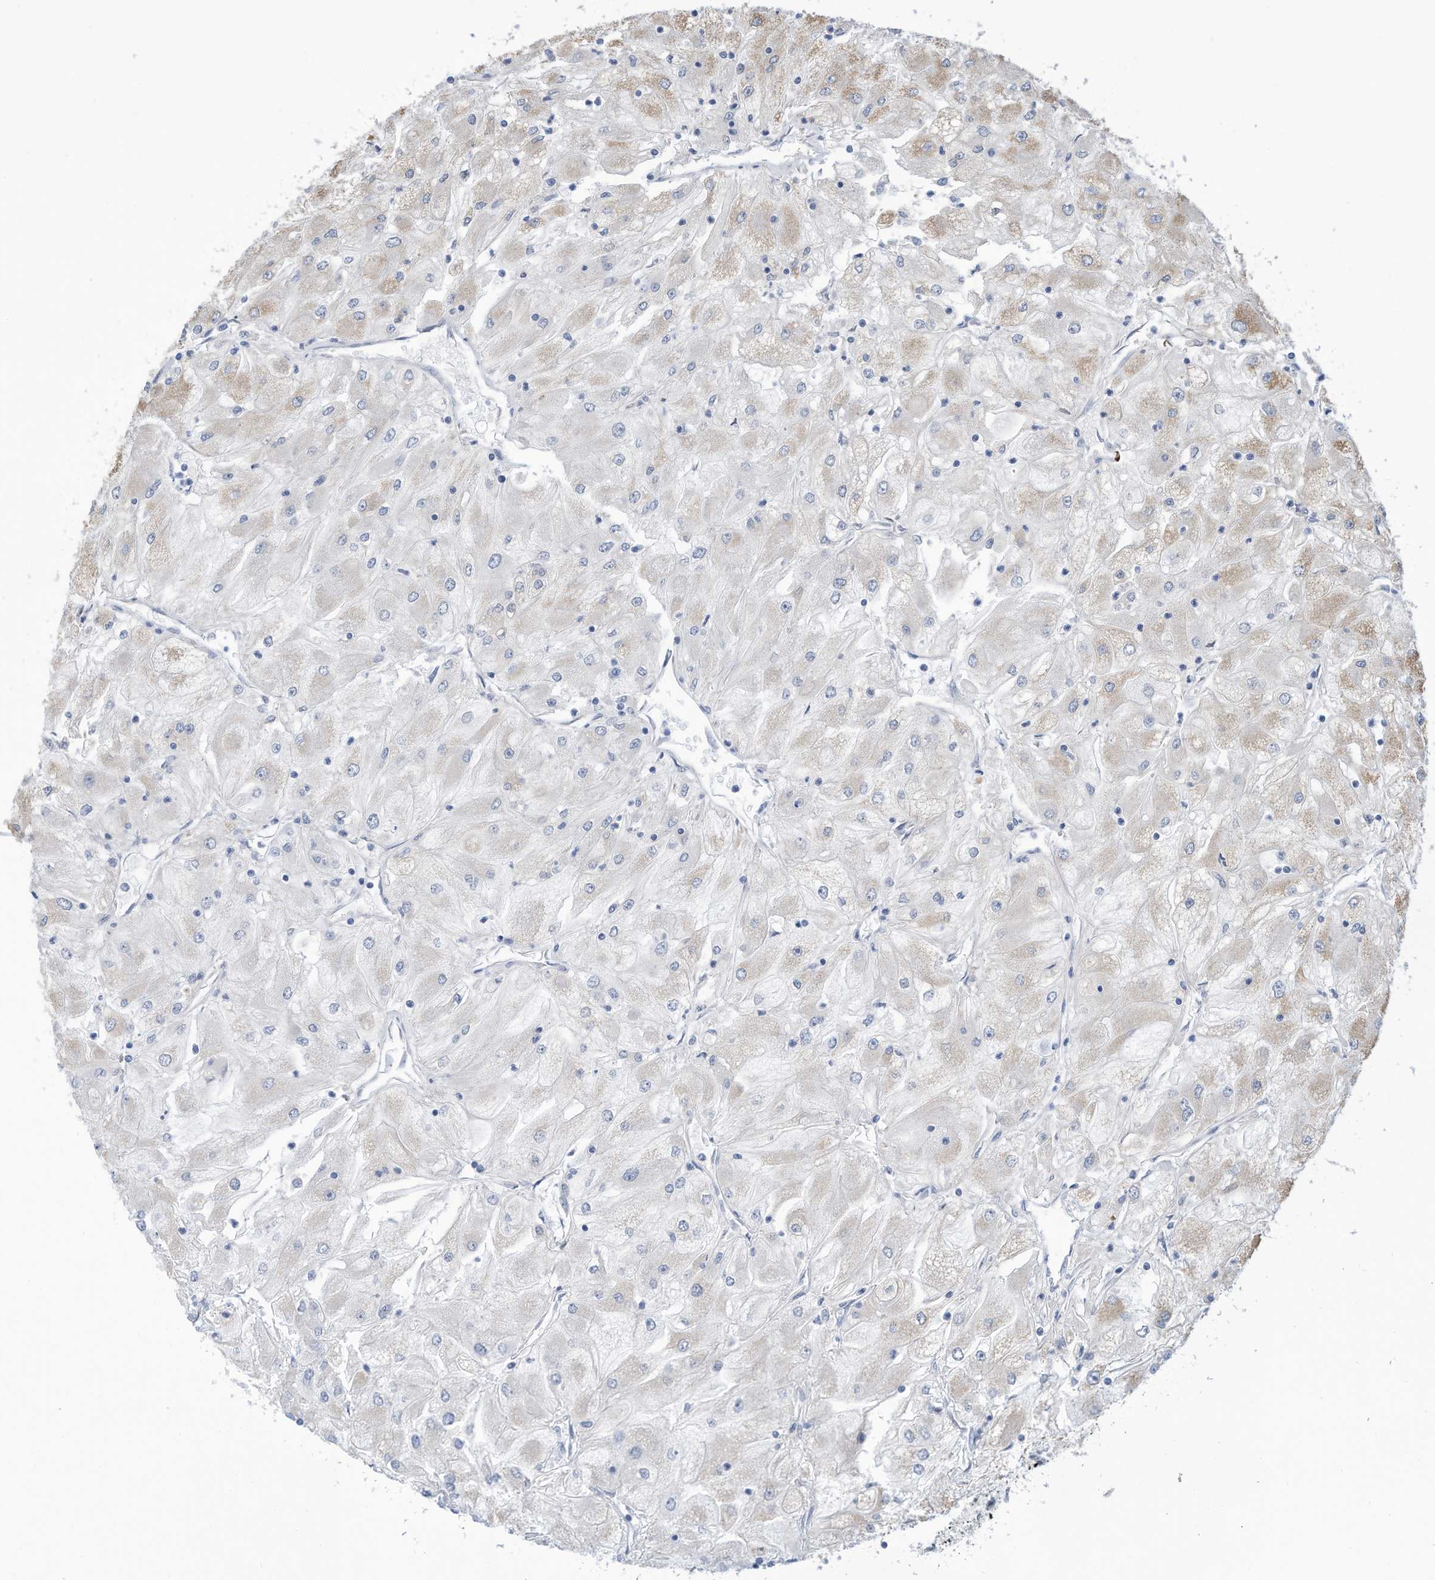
{"staining": {"intensity": "weak", "quantity": "<25%", "location": "cytoplasmic/membranous"}, "tissue": "renal cancer", "cell_type": "Tumor cells", "image_type": "cancer", "snomed": [{"axis": "morphology", "description": "Adenocarcinoma, NOS"}, {"axis": "topography", "description": "Kidney"}], "caption": "The IHC micrograph has no significant positivity in tumor cells of renal cancer tissue. Brightfield microscopy of immunohistochemistry (IHC) stained with DAB (brown) and hematoxylin (blue), captured at high magnification.", "gene": "ZNF292", "patient": {"sex": "male", "age": 80}}